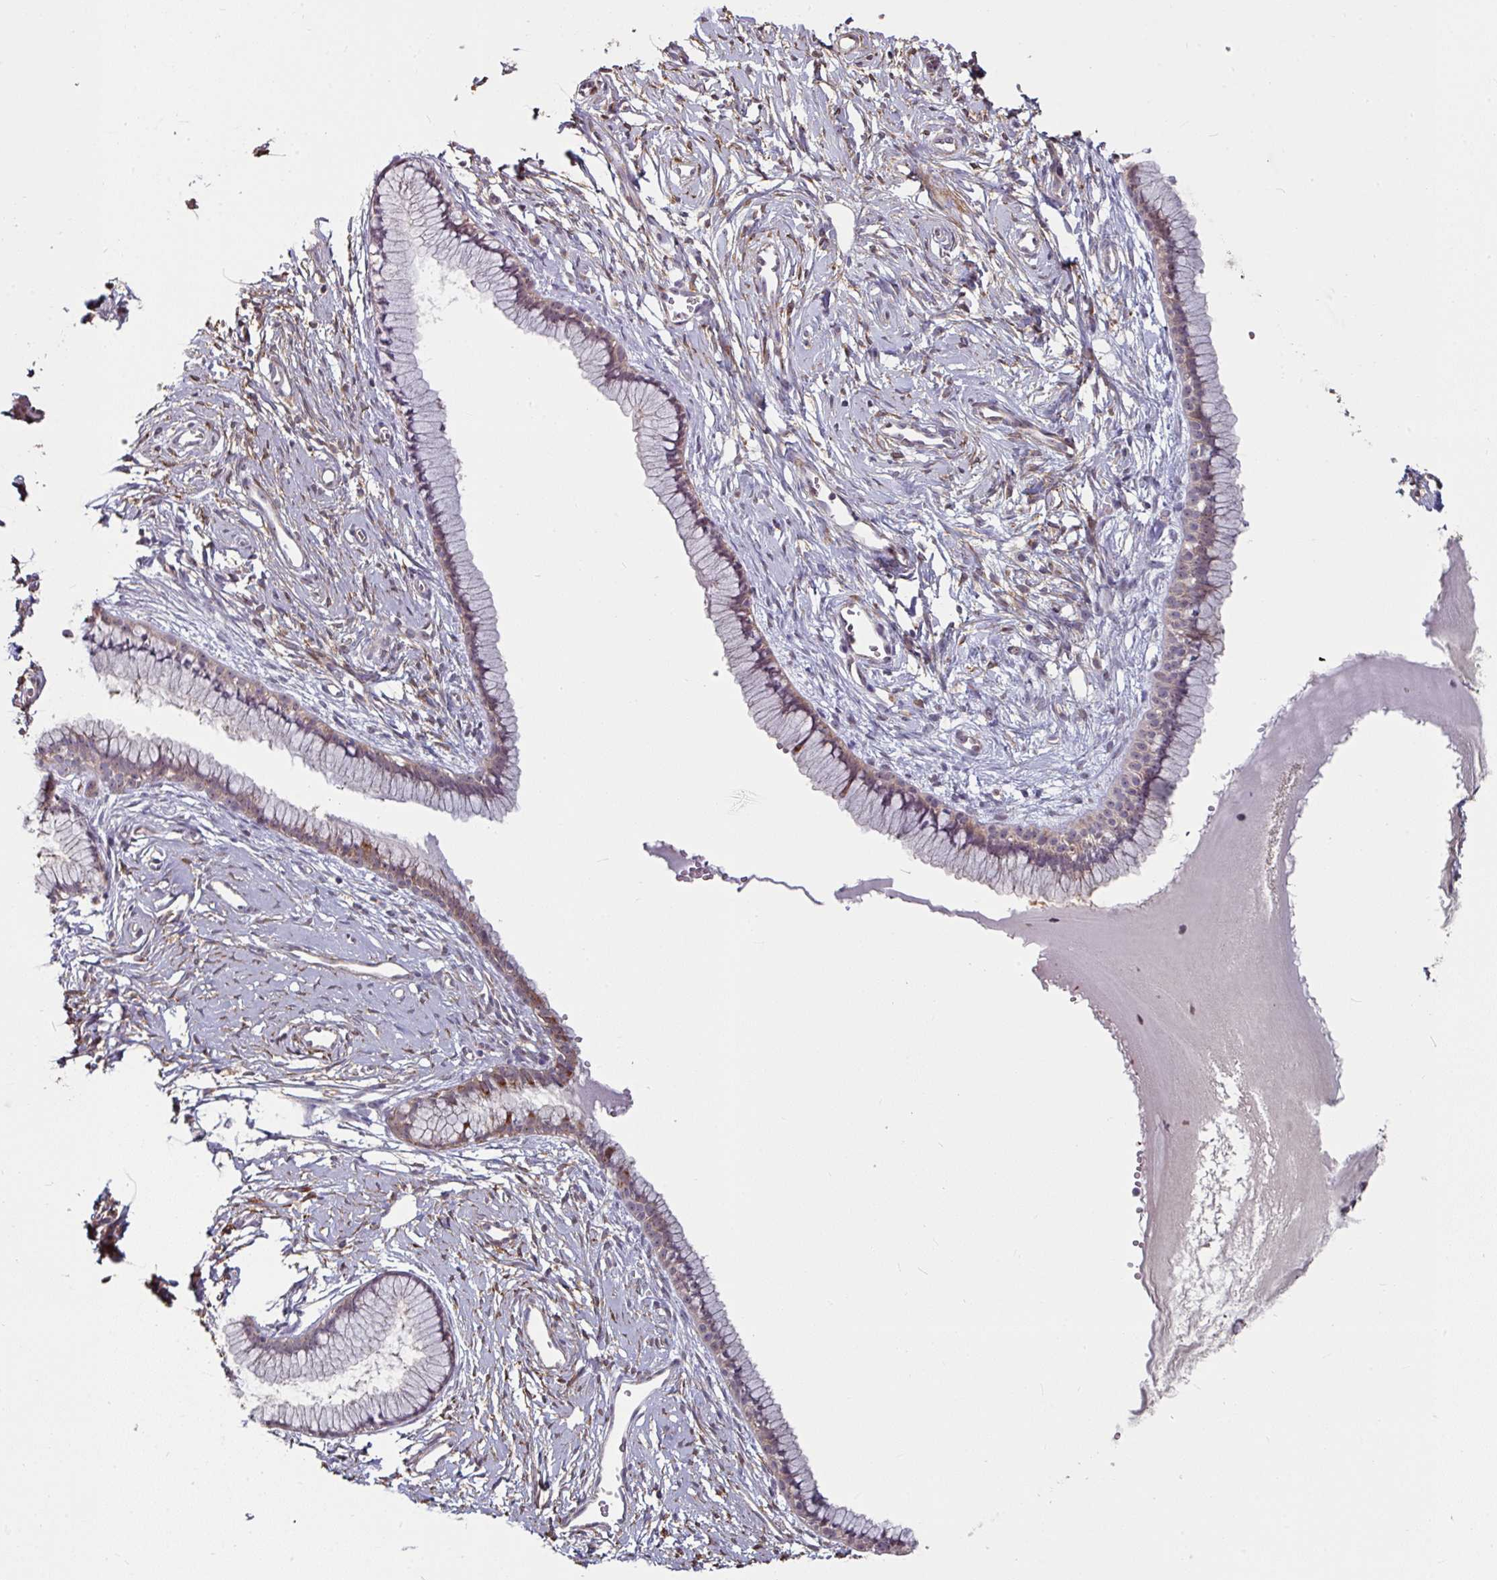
{"staining": {"intensity": "moderate", "quantity": "<25%", "location": "cytoplasmic/membranous"}, "tissue": "cervix", "cell_type": "Glandular cells", "image_type": "normal", "snomed": [{"axis": "morphology", "description": "Normal tissue, NOS"}, {"axis": "topography", "description": "Cervix"}], "caption": "Glandular cells show low levels of moderate cytoplasmic/membranous positivity in approximately <25% of cells in benign cervix. (IHC, brightfield microscopy, high magnification).", "gene": "OR2D3", "patient": {"sex": "female", "age": 40}}